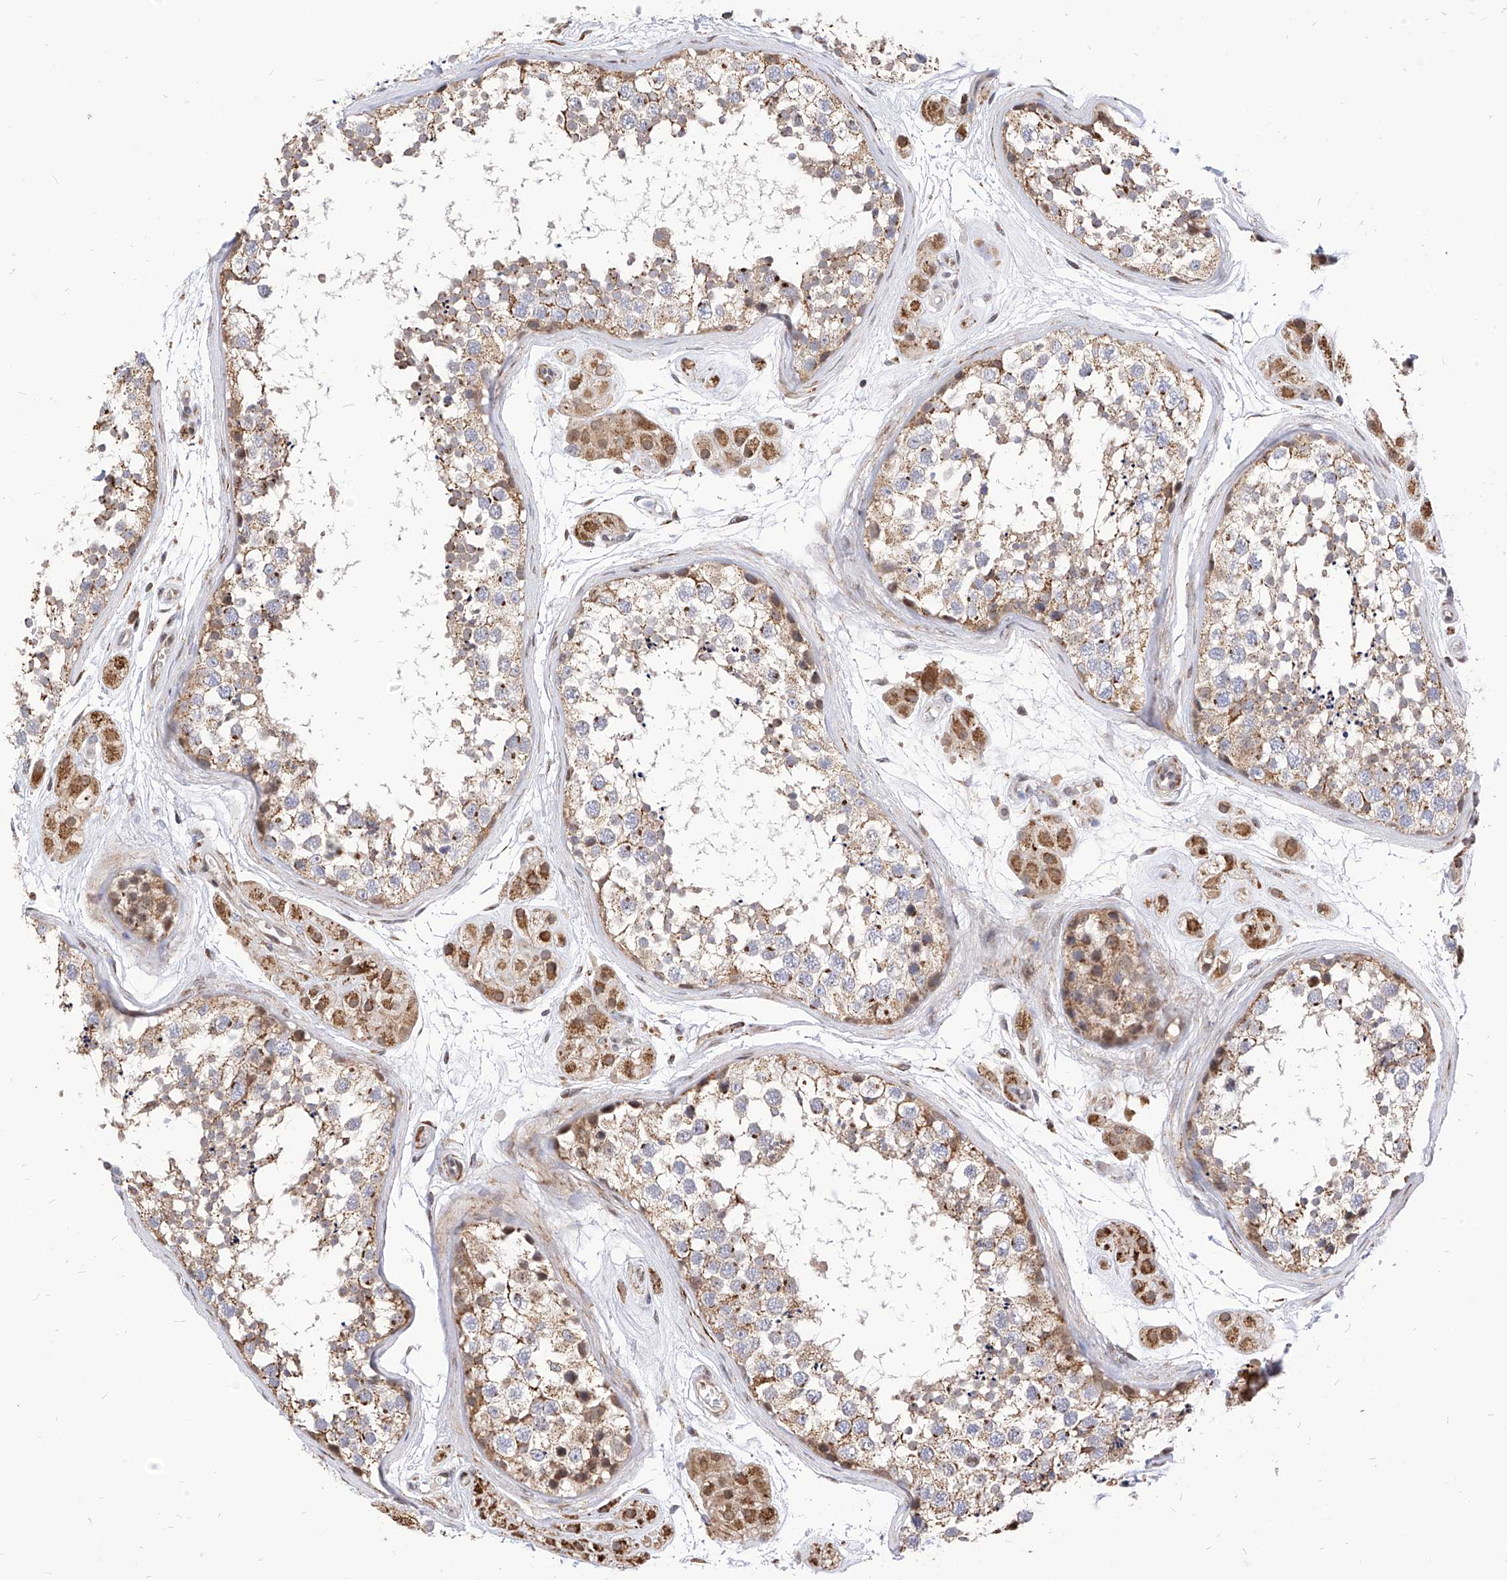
{"staining": {"intensity": "moderate", "quantity": ">75%", "location": "cytoplasmic/membranous"}, "tissue": "testis", "cell_type": "Cells in seminiferous ducts", "image_type": "normal", "snomed": [{"axis": "morphology", "description": "Normal tissue, NOS"}, {"axis": "topography", "description": "Testis"}], "caption": "Cells in seminiferous ducts show moderate cytoplasmic/membranous positivity in approximately >75% of cells in unremarkable testis. The staining was performed using DAB, with brown indicating positive protein expression. Nuclei are stained blue with hematoxylin.", "gene": "TTLL8", "patient": {"sex": "male", "age": 56}}